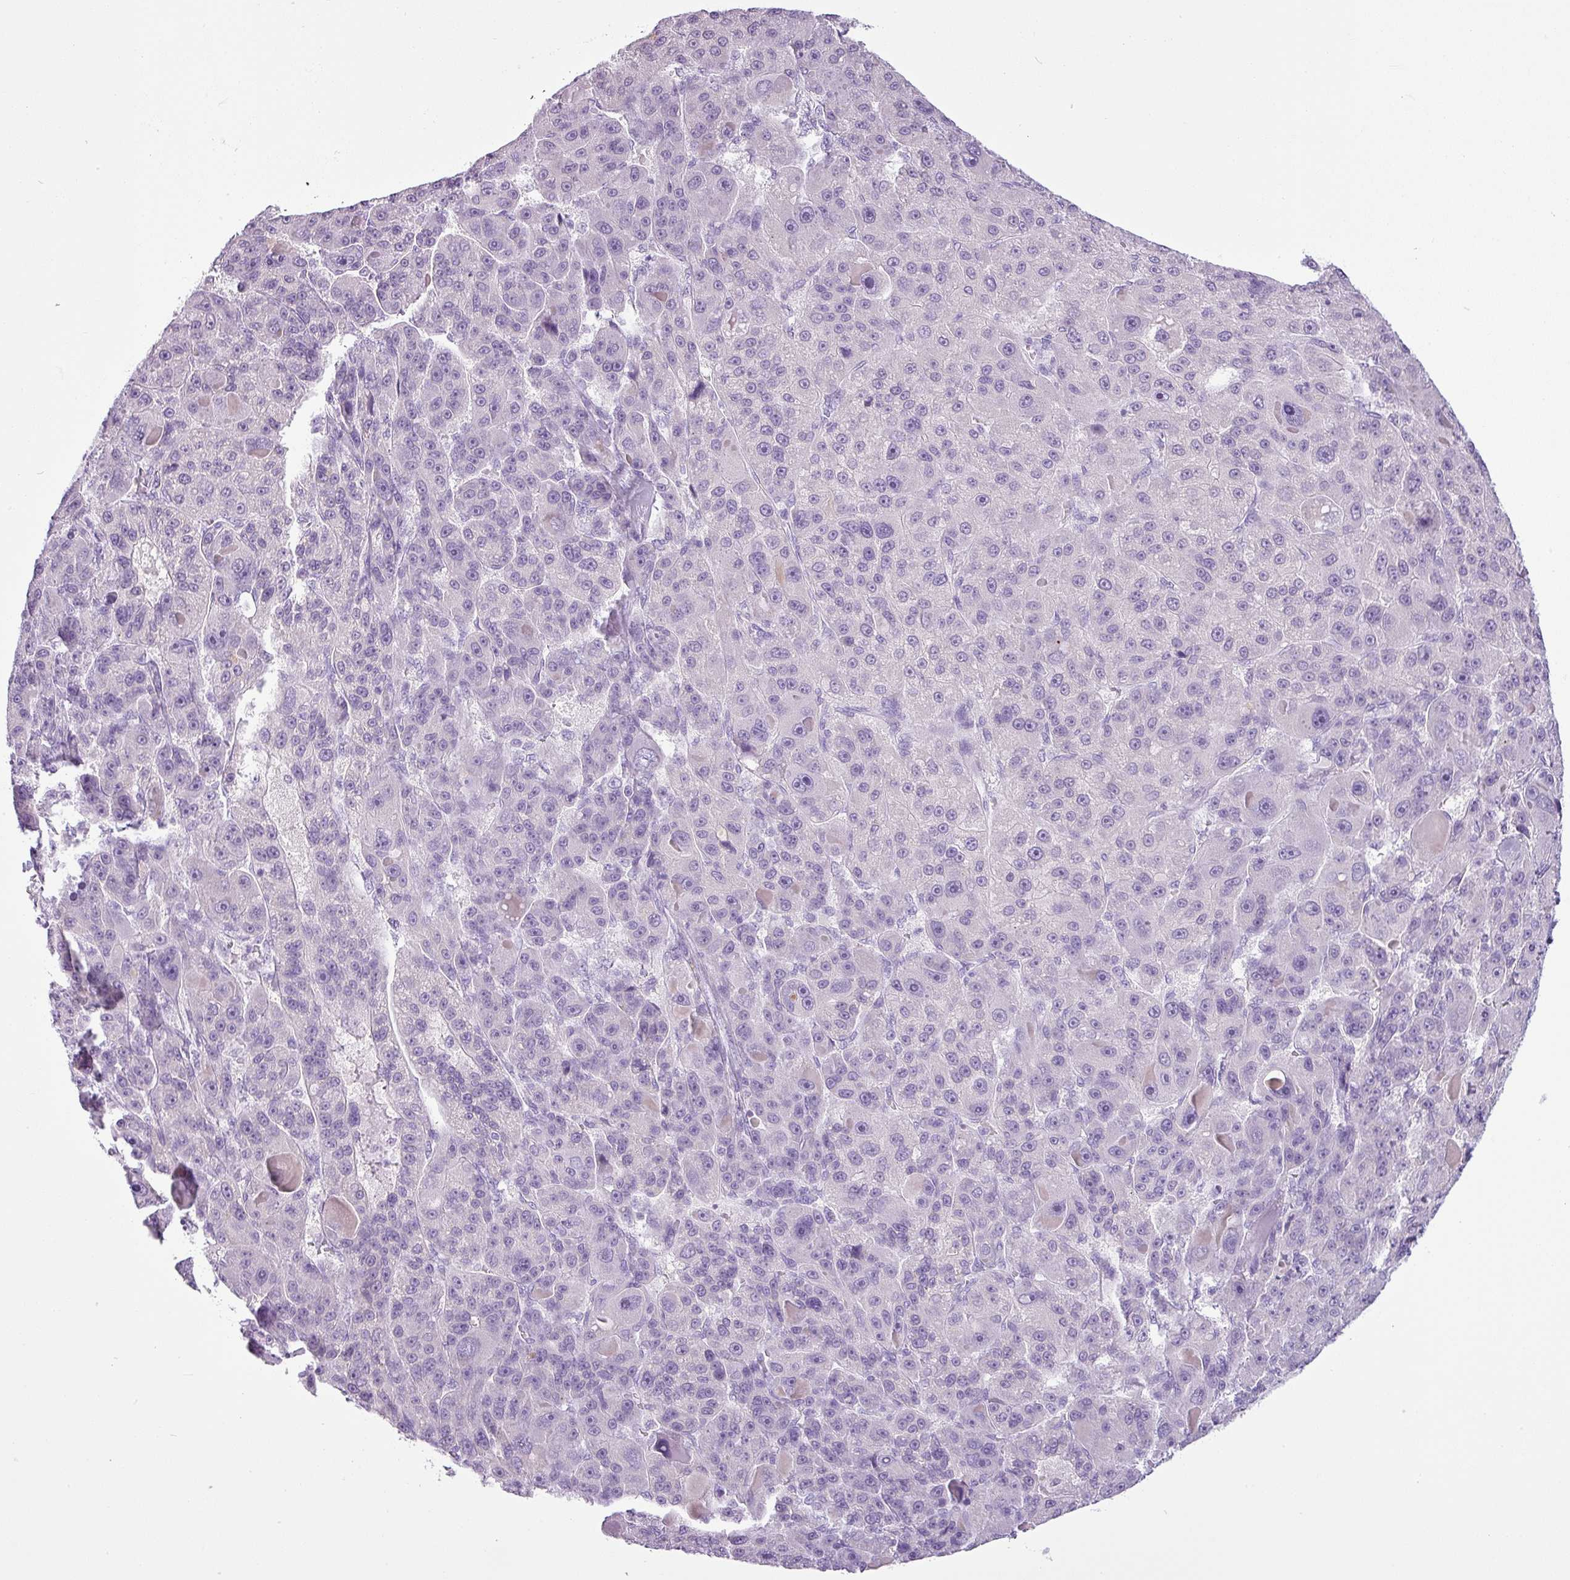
{"staining": {"intensity": "negative", "quantity": "none", "location": "none"}, "tissue": "liver cancer", "cell_type": "Tumor cells", "image_type": "cancer", "snomed": [{"axis": "morphology", "description": "Carcinoma, Hepatocellular, NOS"}, {"axis": "topography", "description": "Liver"}], "caption": "High magnification brightfield microscopy of liver cancer stained with DAB (3,3'-diaminobenzidine) (brown) and counterstained with hematoxylin (blue): tumor cells show no significant staining.", "gene": "CDH16", "patient": {"sex": "male", "age": 76}}